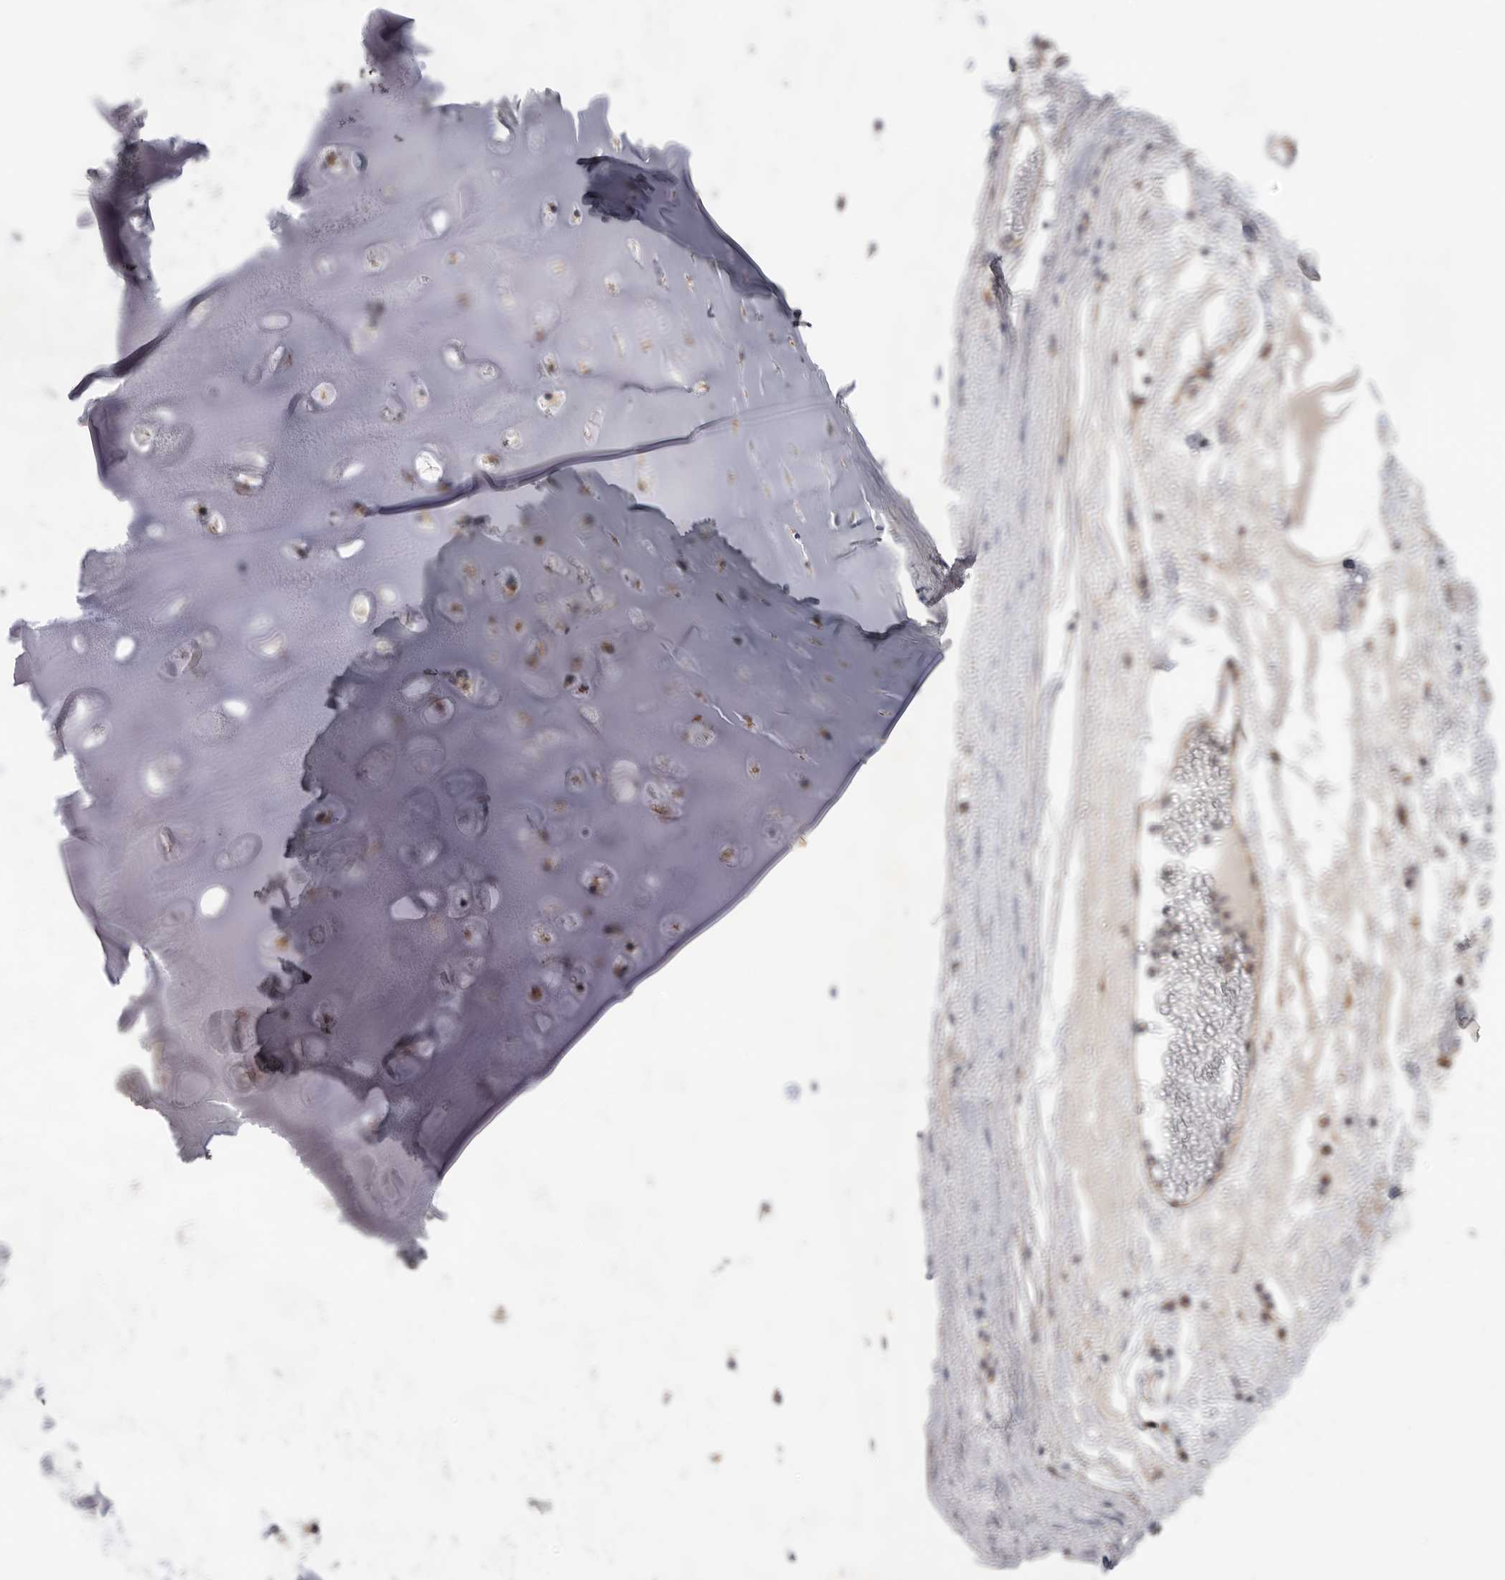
{"staining": {"intensity": "negative", "quantity": "none", "location": "none"}, "tissue": "adipose tissue", "cell_type": "Adipocytes", "image_type": "normal", "snomed": [{"axis": "morphology", "description": "Normal tissue, NOS"}, {"axis": "topography", "description": "Cartilage tissue"}], "caption": "Normal adipose tissue was stained to show a protein in brown. There is no significant positivity in adipocytes. (DAB IHC visualized using brightfield microscopy, high magnification).", "gene": "MTFR1L", "patient": {"sex": "female", "age": 63}}